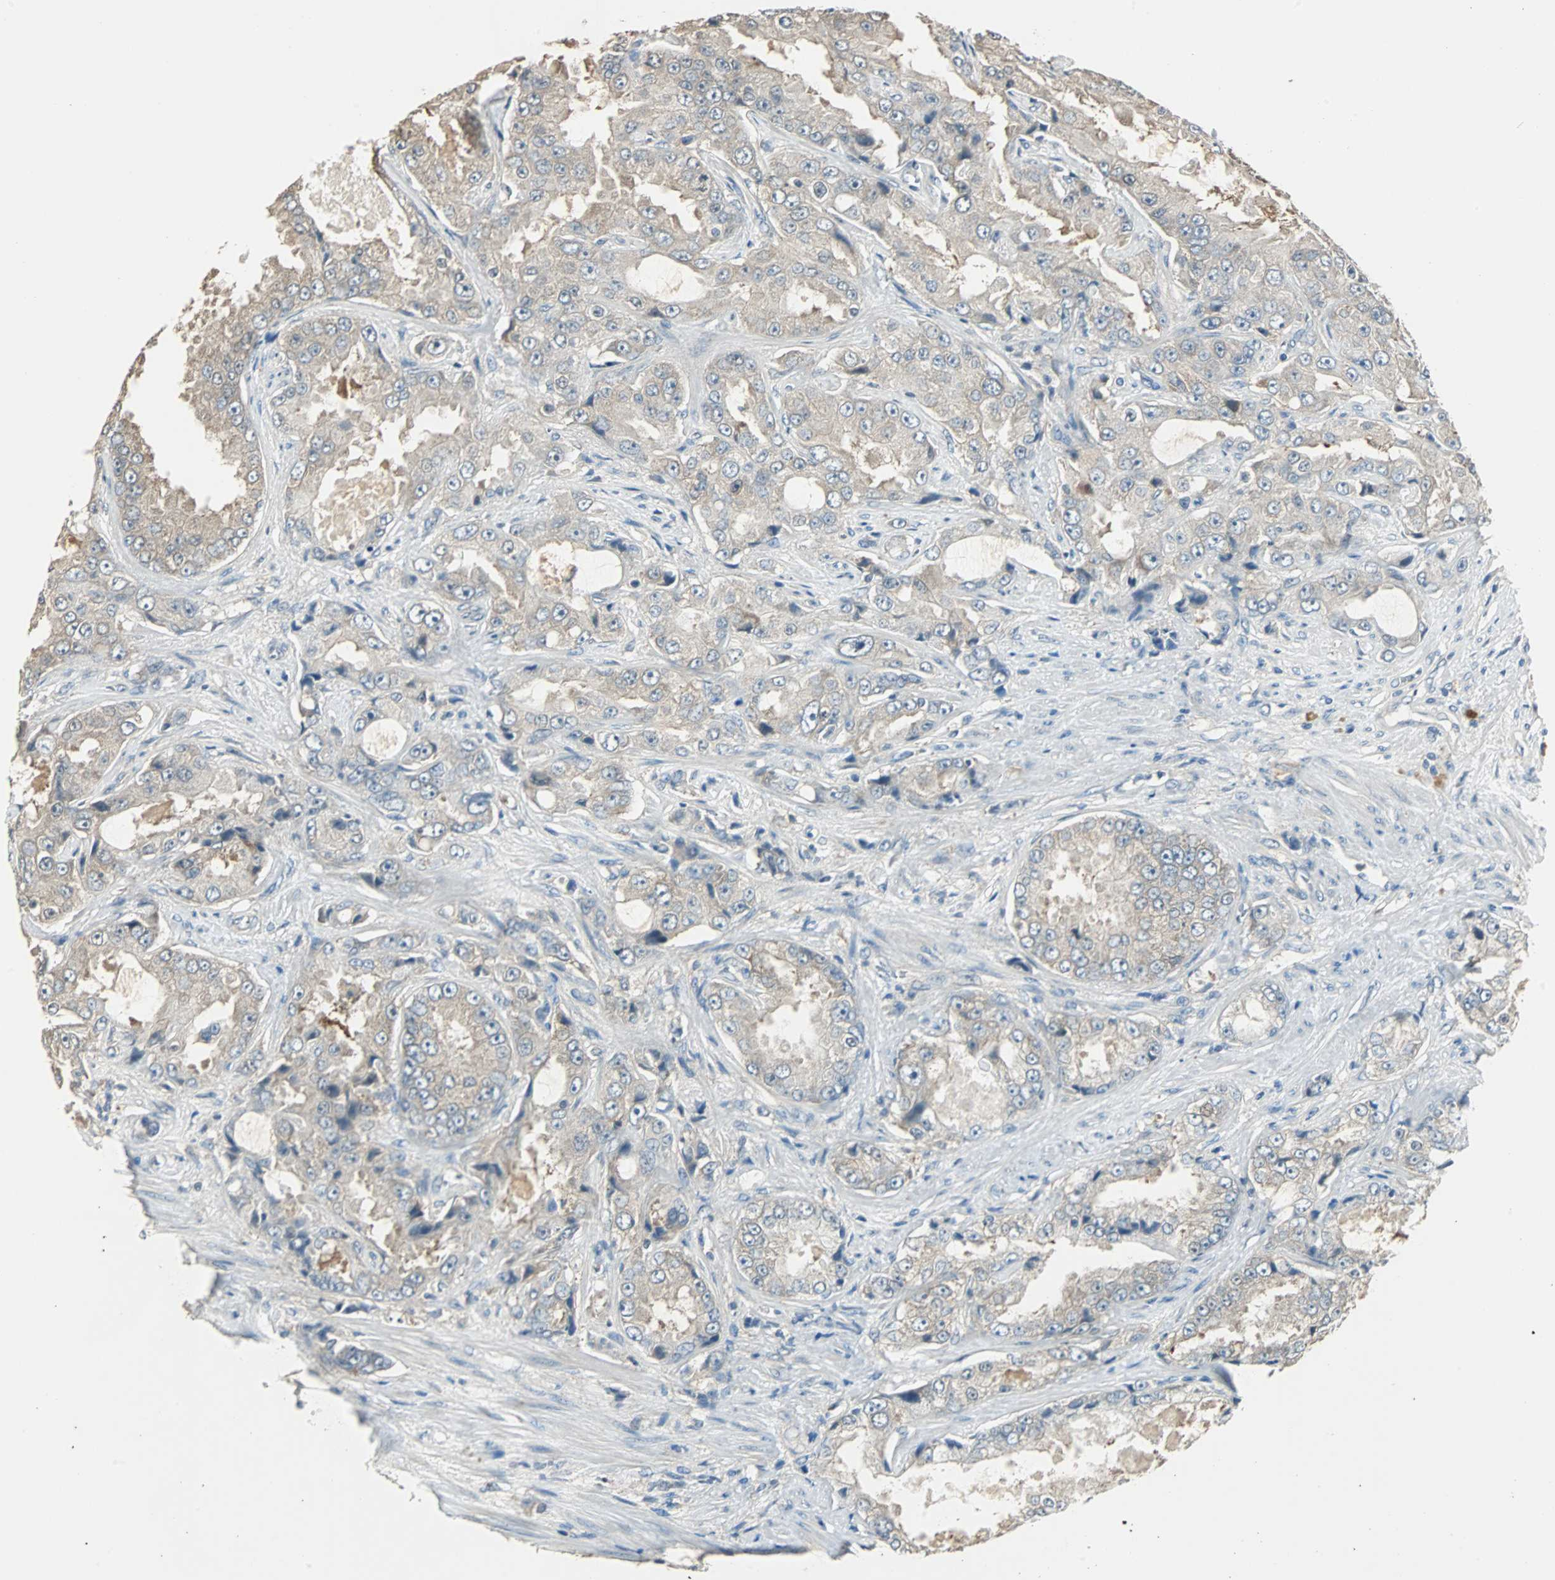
{"staining": {"intensity": "weak", "quantity": ">75%", "location": "cytoplasmic/membranous"}, "tissue": "prostate cancer", "cell_type": "Tumor cells", "image_type": "cancer", "snomed": [{"axis": "morphology", "description": "Adenocarcinoma, High grade"}, {"axis": "topography", "description": "Prostate"}], "caption": "A histopathology image of prostate adenocarcinoma (high-grade) stained for a protein demonstrates weak cytoplasmic/membranous brown staining in tumor cells. Ihc stains the protein in brown and the nuclei are stained blue.", "gene": "ABHD2", "patient": {"sex": "male", "age": 73}}